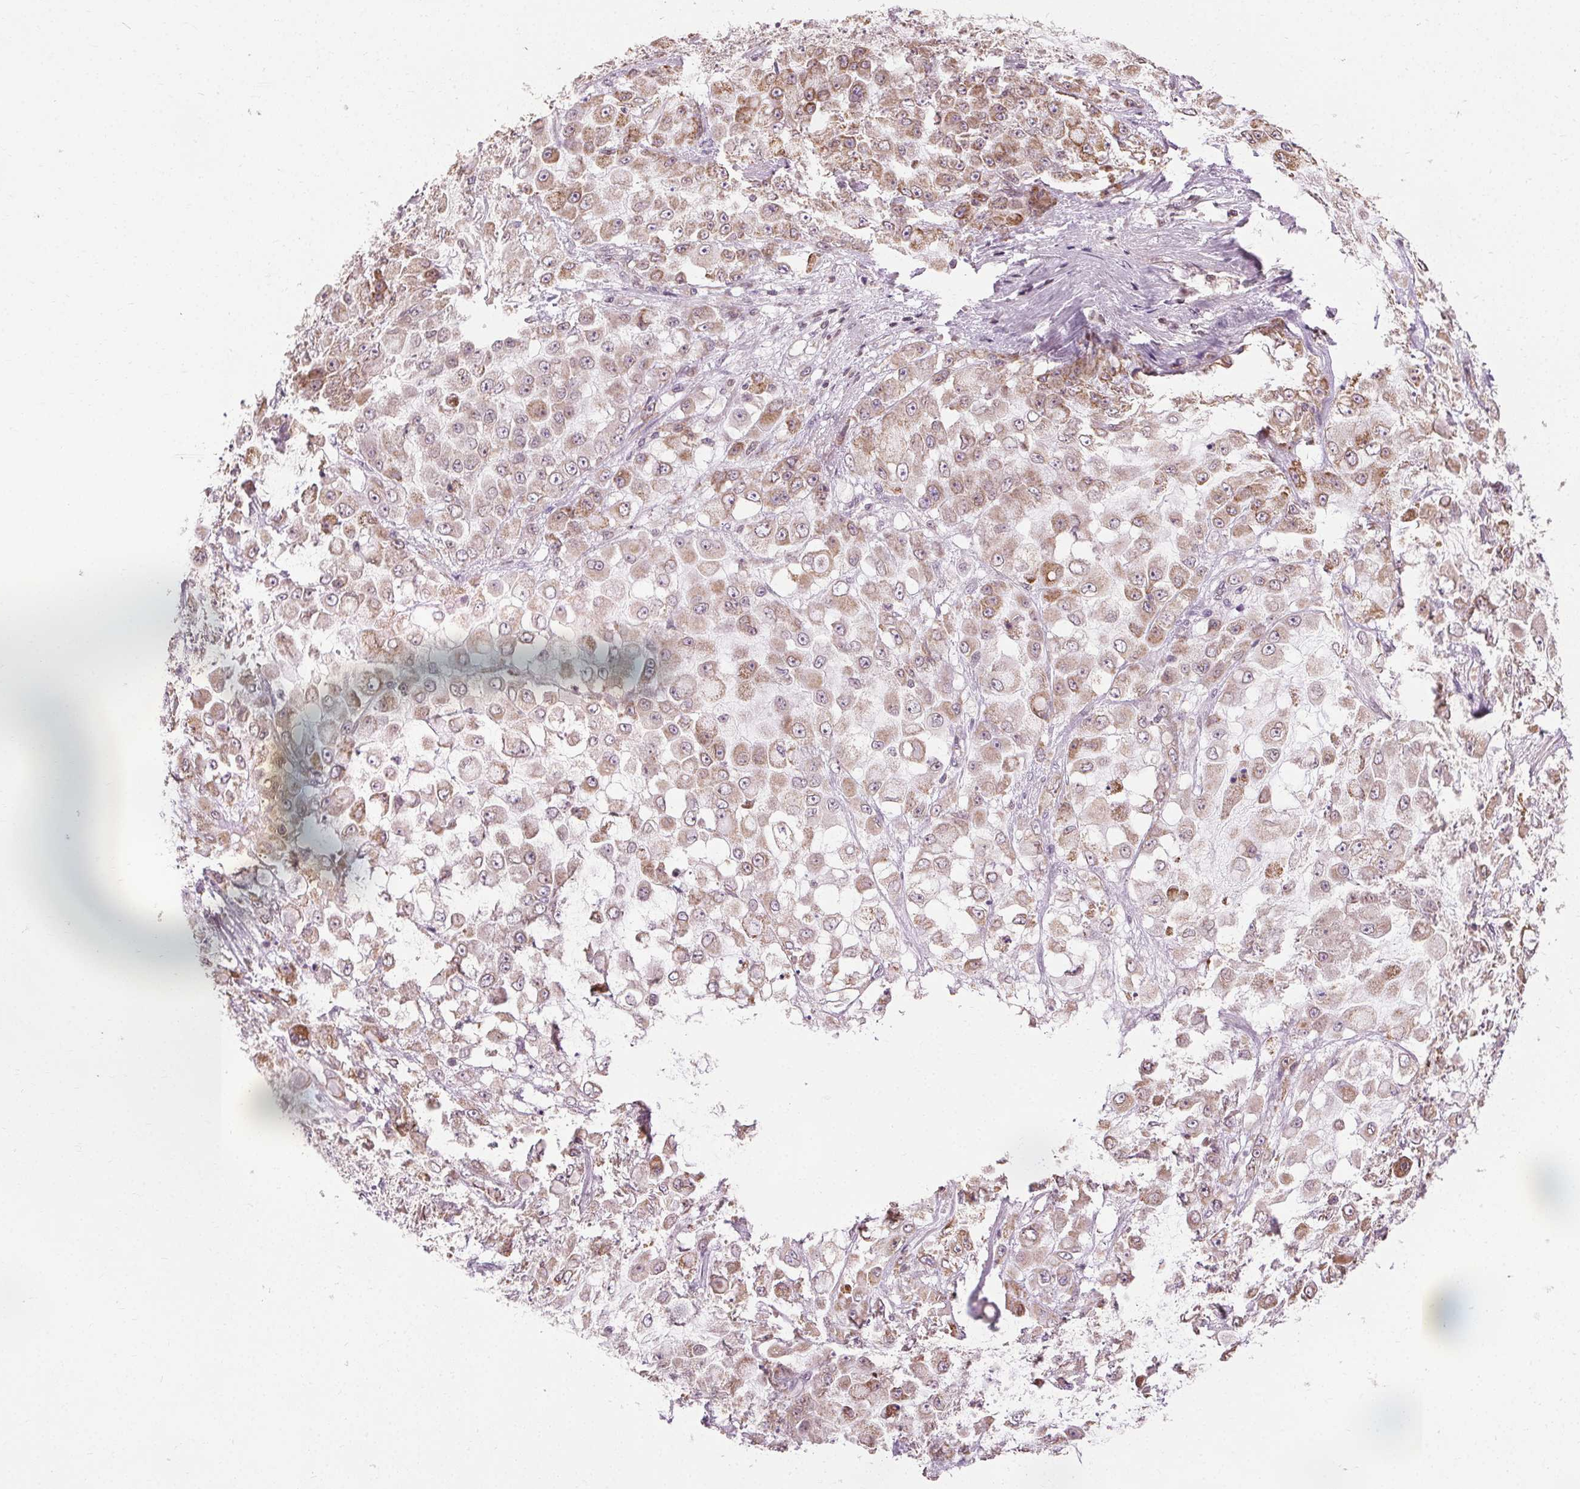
{"staining": {"intensity": "moderate", "quantity": "25%-75%", "location": "cytoplasmic/membranous"}, "tissue": "stomach cancer", "cell_type": "Tumor cells", "image_type": "cancer", "snomed": [{"axis": "morphology", "description": "Adenocarcinoma, NOS"}, {"axis": "topography", "description": "Stomach"}], "caption": "Stomach cancer tissue exhibits moderate cytoplasmic/membranous expression in about 25%-75% of tumor cells, visualized by immunohistochemistry.", "gene": "LFNG", "patient": {"sex": "female", "age": 76}}